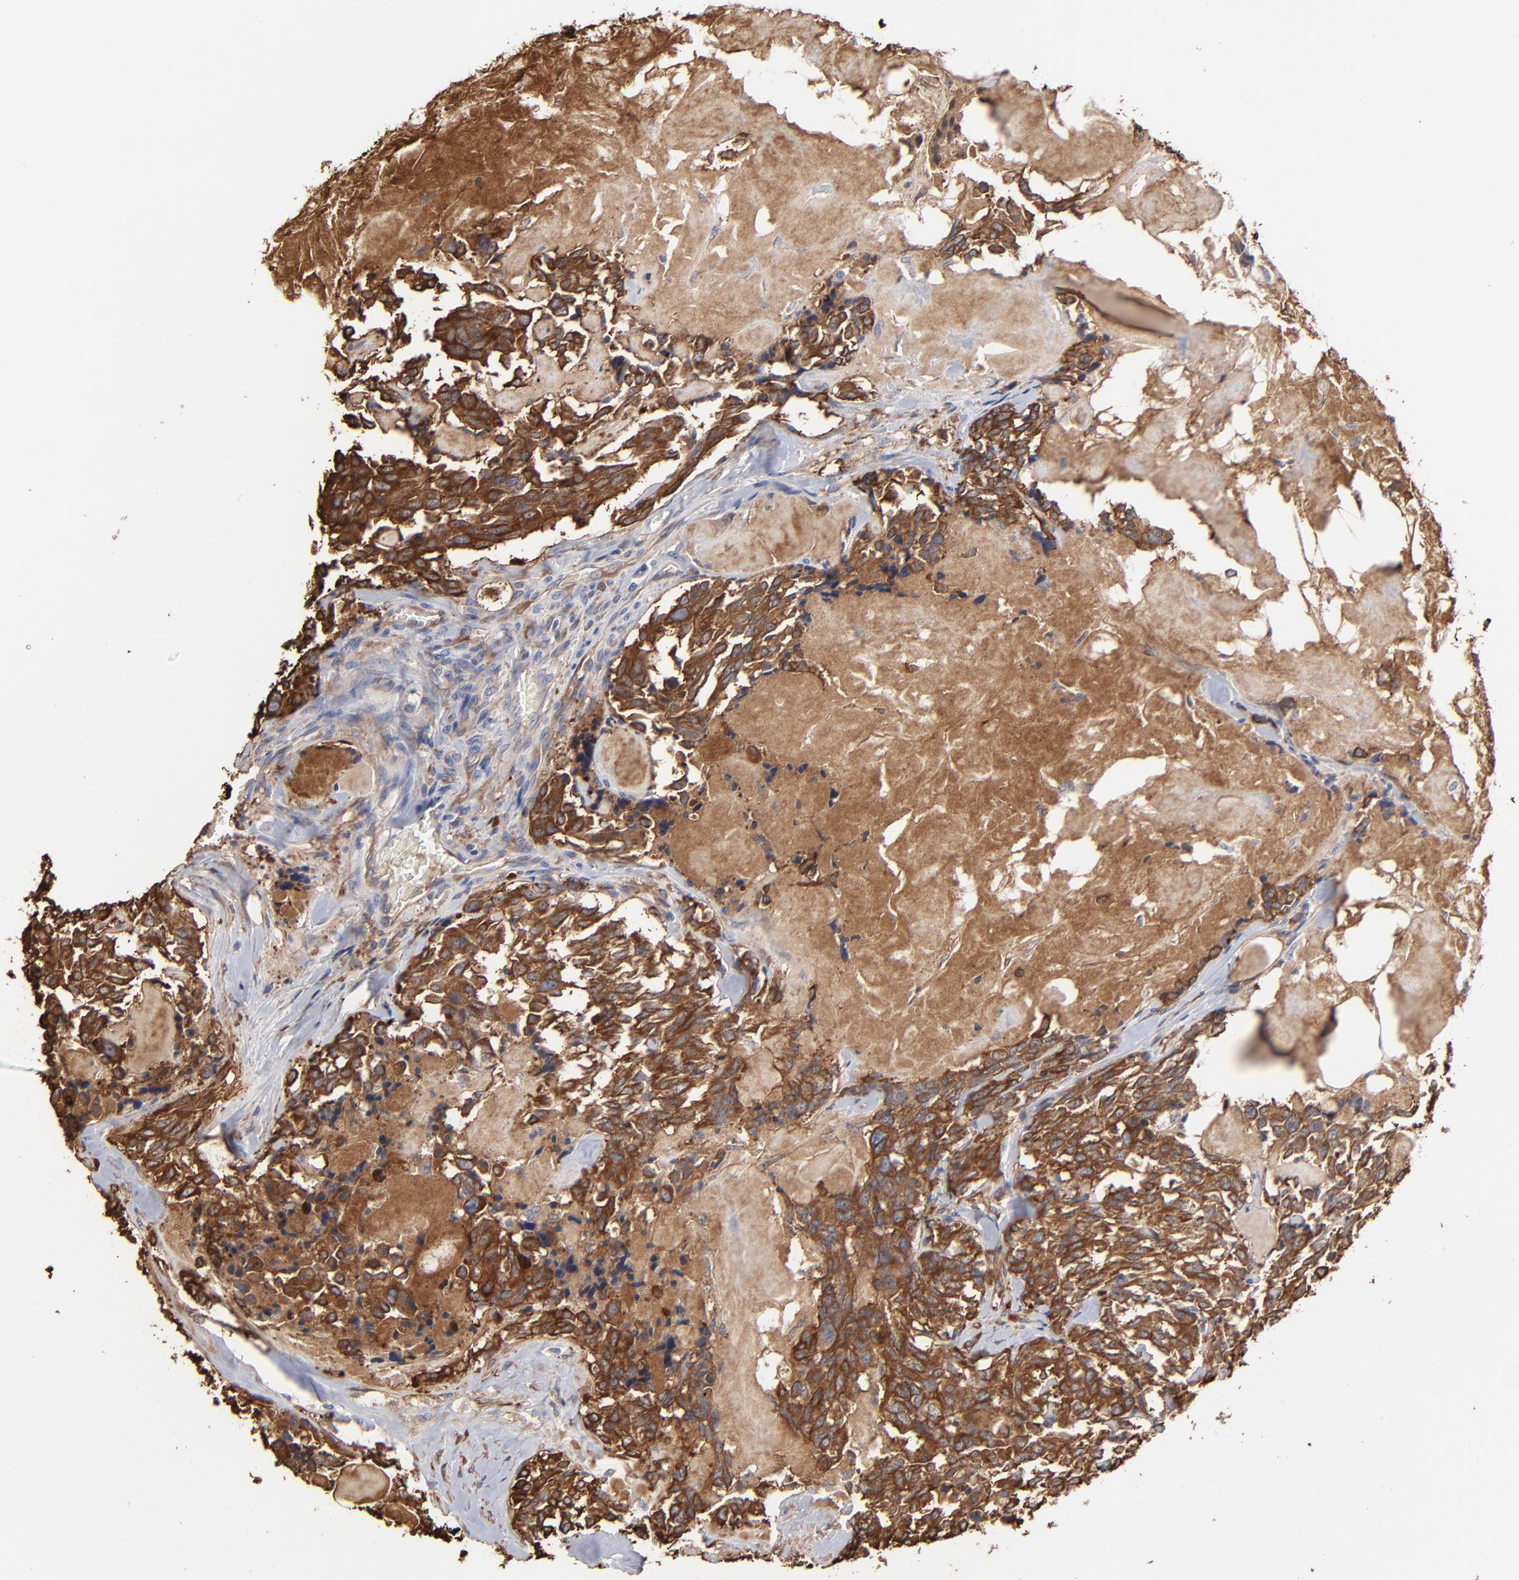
{"staining": {"intensity": "strong", "quantity": ">75%", "location": "cytoplasmic/membranous"}, "tissue": "thyroid cancer", "cell_type": "Tumor cells", "image_type": "cancer", "snomed": [{"axis": "morphology", "description": "Carcinoma, NOS"}, {"axis": "morphology", "description": "Carcinoid, malignant, NOS"}, {"axis": "topography", "description": "Thyroid gland"}], "caption": "This micrograph reveals thyroid cancer stained with immunohistochemistry (IHC) to label a protein in brown. The cytoplasmic/membranous of tumor cells show strong positivity for the protein. Nuclei are counter-stained blue.", "gene": "CILP", "patient": {"sex": "male", "age": 33}}